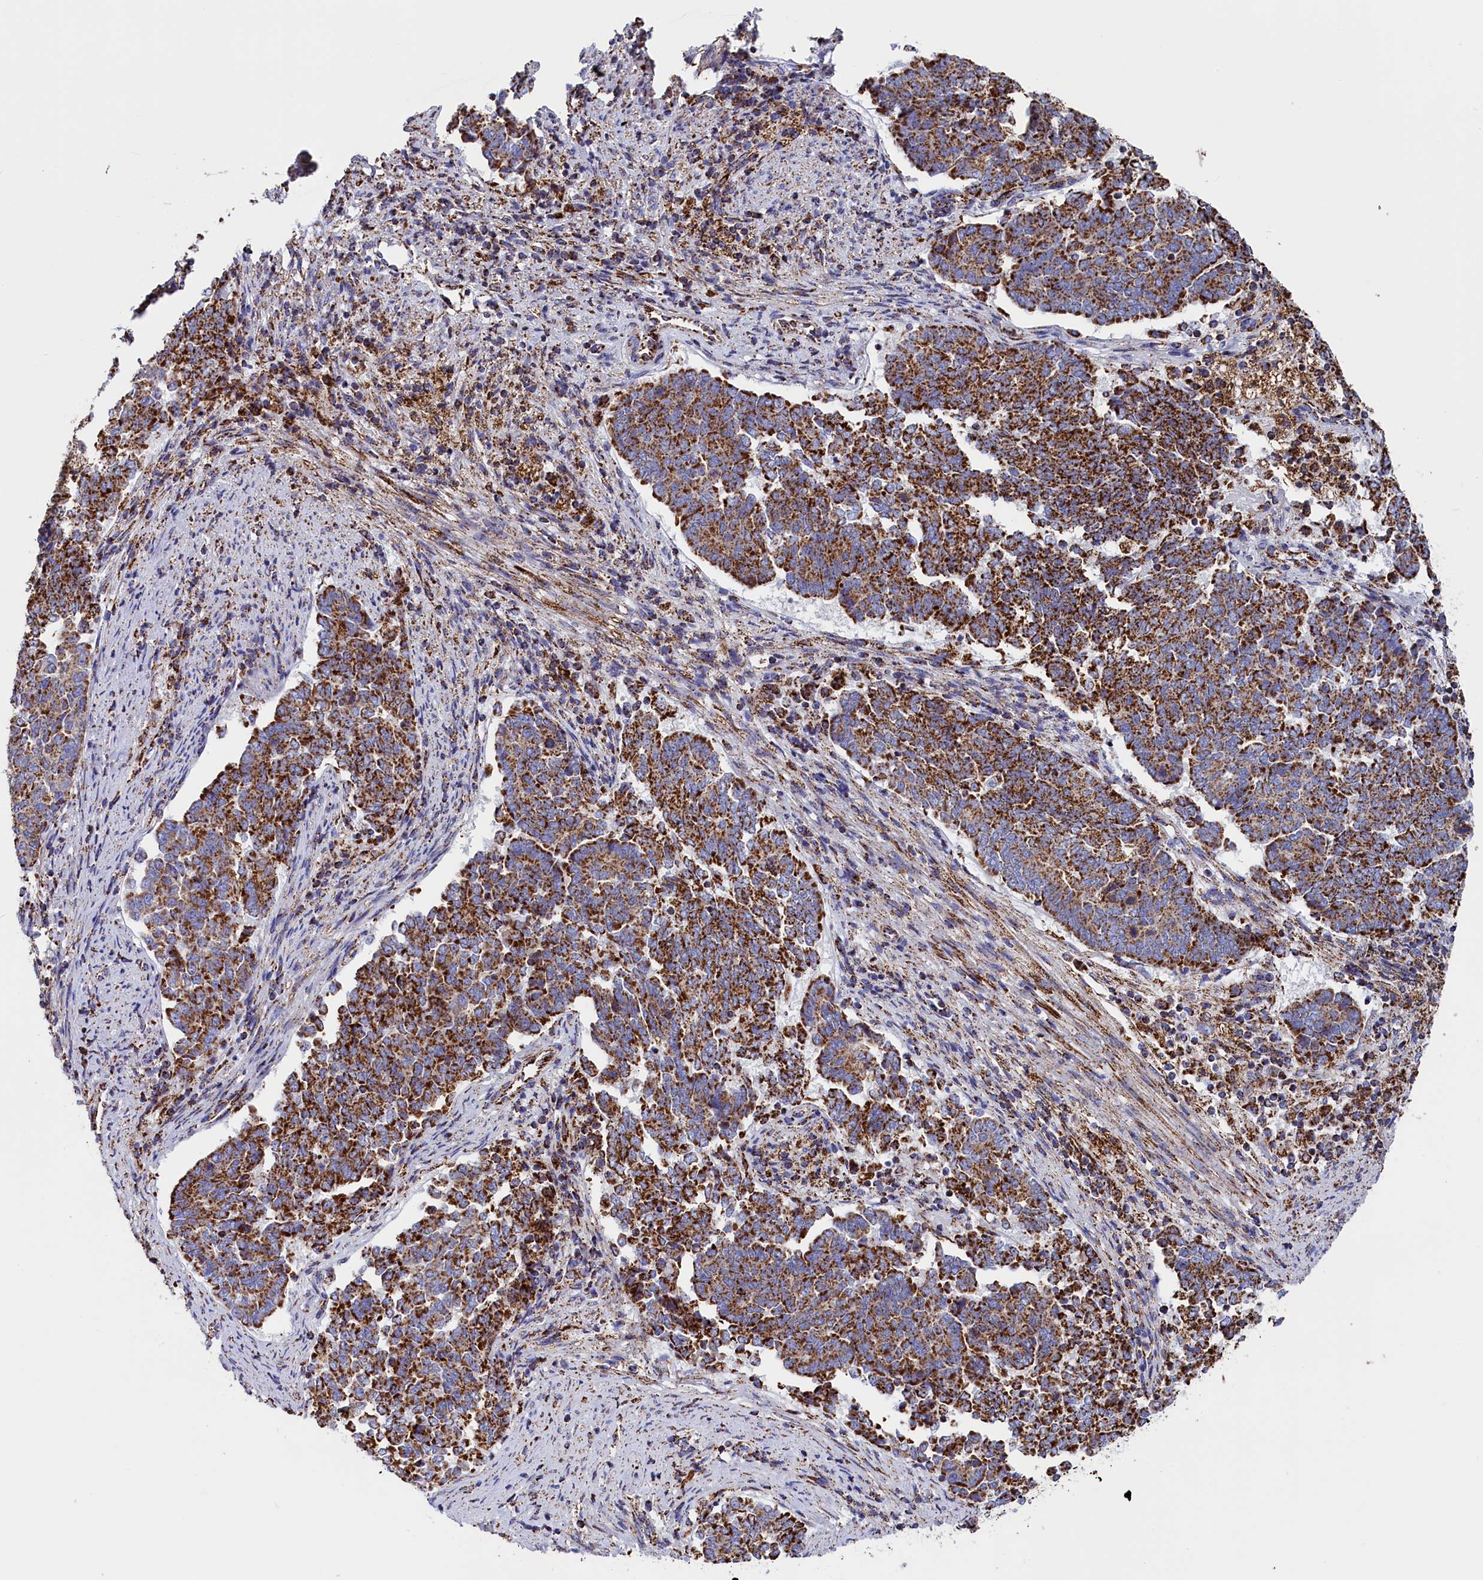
{"staining": {"intensity": "strong", "quantity": ">75%", "location": "cytoplasmic/membranous"}, "tissue": "endometrial cancer", "cell_type": "Tumor cells", "image_type": "cancer", "snomed": [{"axis": "morphology", "description": "Adenocarcinoma, NOS"}, {"axis": "topography", "description": "Endometrium"}], "caption": "Endometrial cancer was stained to show a protein in brown. There is high levels of strong cytoplasmic/membranous expression in approximately >75% of tumor cells.", "gene": "SLC39A3", "patient": {"sex": "female", "age": 80}}